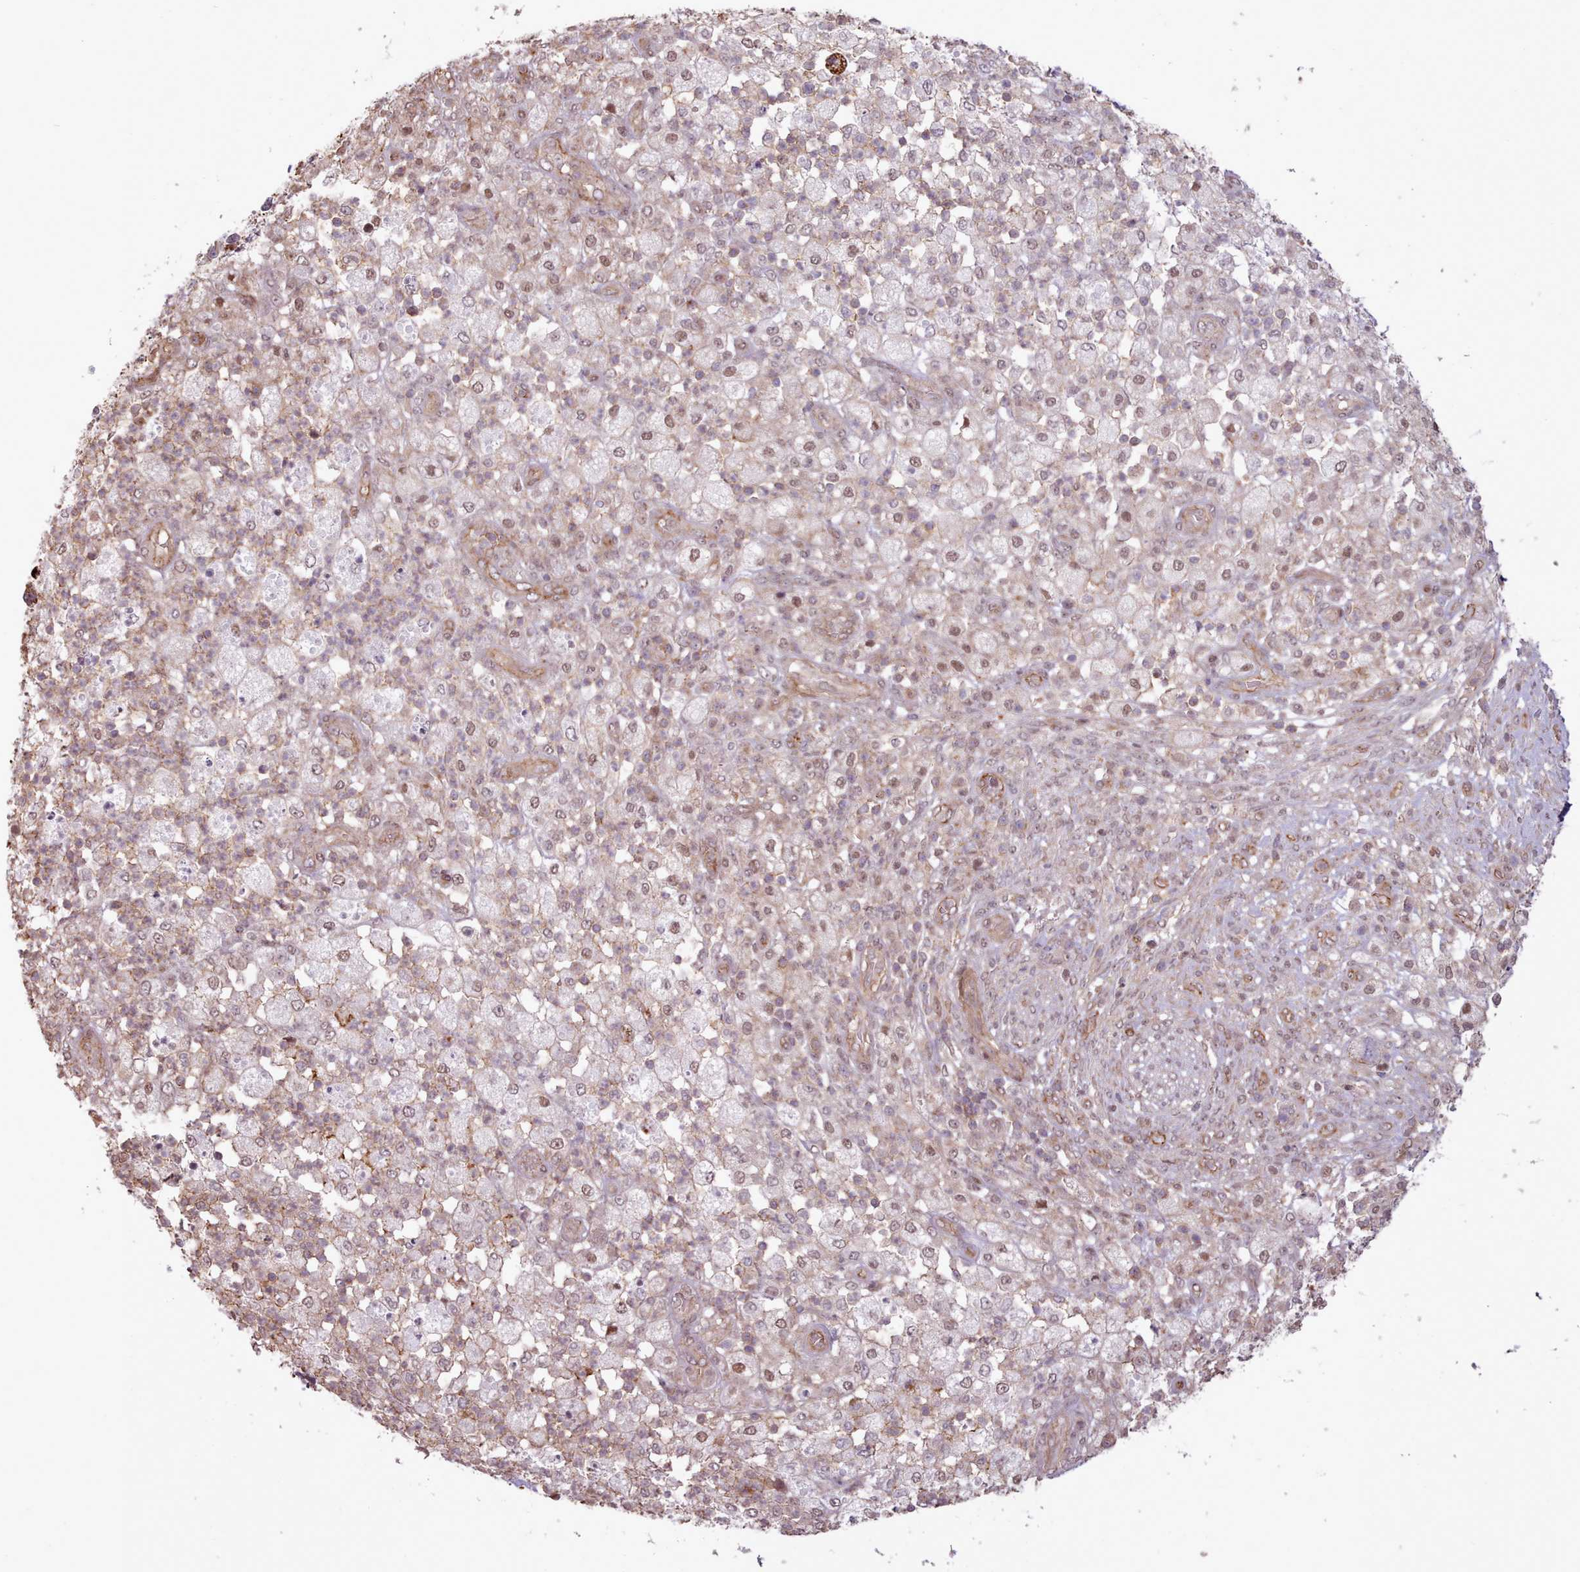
{"staining": {"intensity": "moderate", "quantity": "<25%", "location": "nuclear"}, "tissue": "pancreatic cancer", "cell_type": "Tumor cells", "image_type": "cancer", "snomed": [{"axis": "morphology", "description": "Adenocarcinoma, NOS"}, {"axis": "topography", "description": "Pancreas"}], "caption": "The histopathology image displays immunohistochemical staining of pancreatic cancer. There is moderate nuclear positivity is present in about <25% of tumor cells.", "gene": "ZMYM4", "patient": {"sex": "female", "age": 72}}